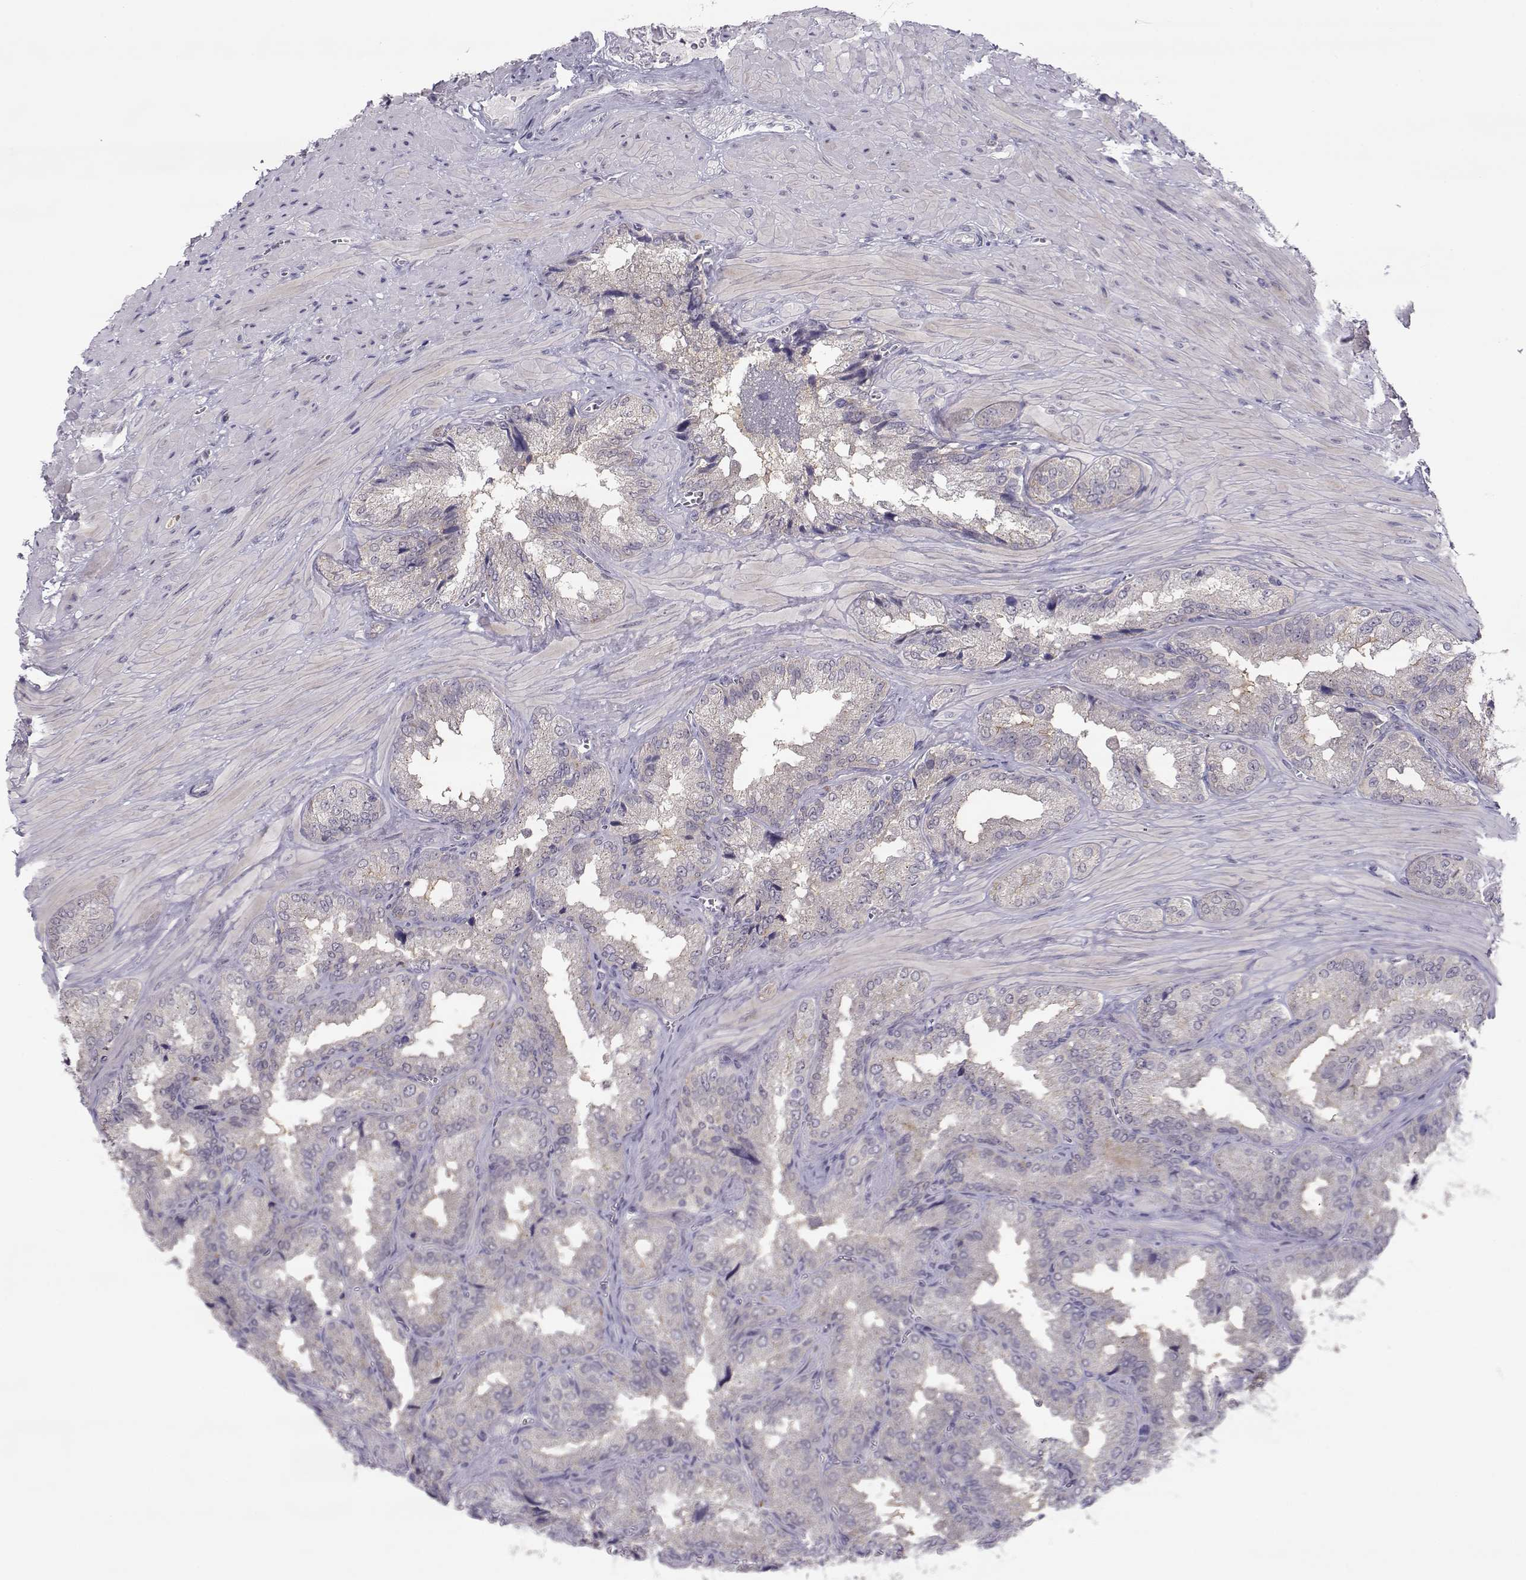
{"staining": {"intensity": "negative", "quantity": "none", "location": "none"}, "tissue": "seminal vesicle", "cell_type": "Glandular cells", "image_type": "normal", "snomed": [{"axis": "morphology", "description": "Normal tissue, NOS"}, {"axis": "topography", "description": "Seminal veicle"}], "caption": "Seminal vesicle stained for a protein using IHC reveals no positivity glandular cells.", "gene": "NPVF", "patient": {"sex": "male", "age": 37}}